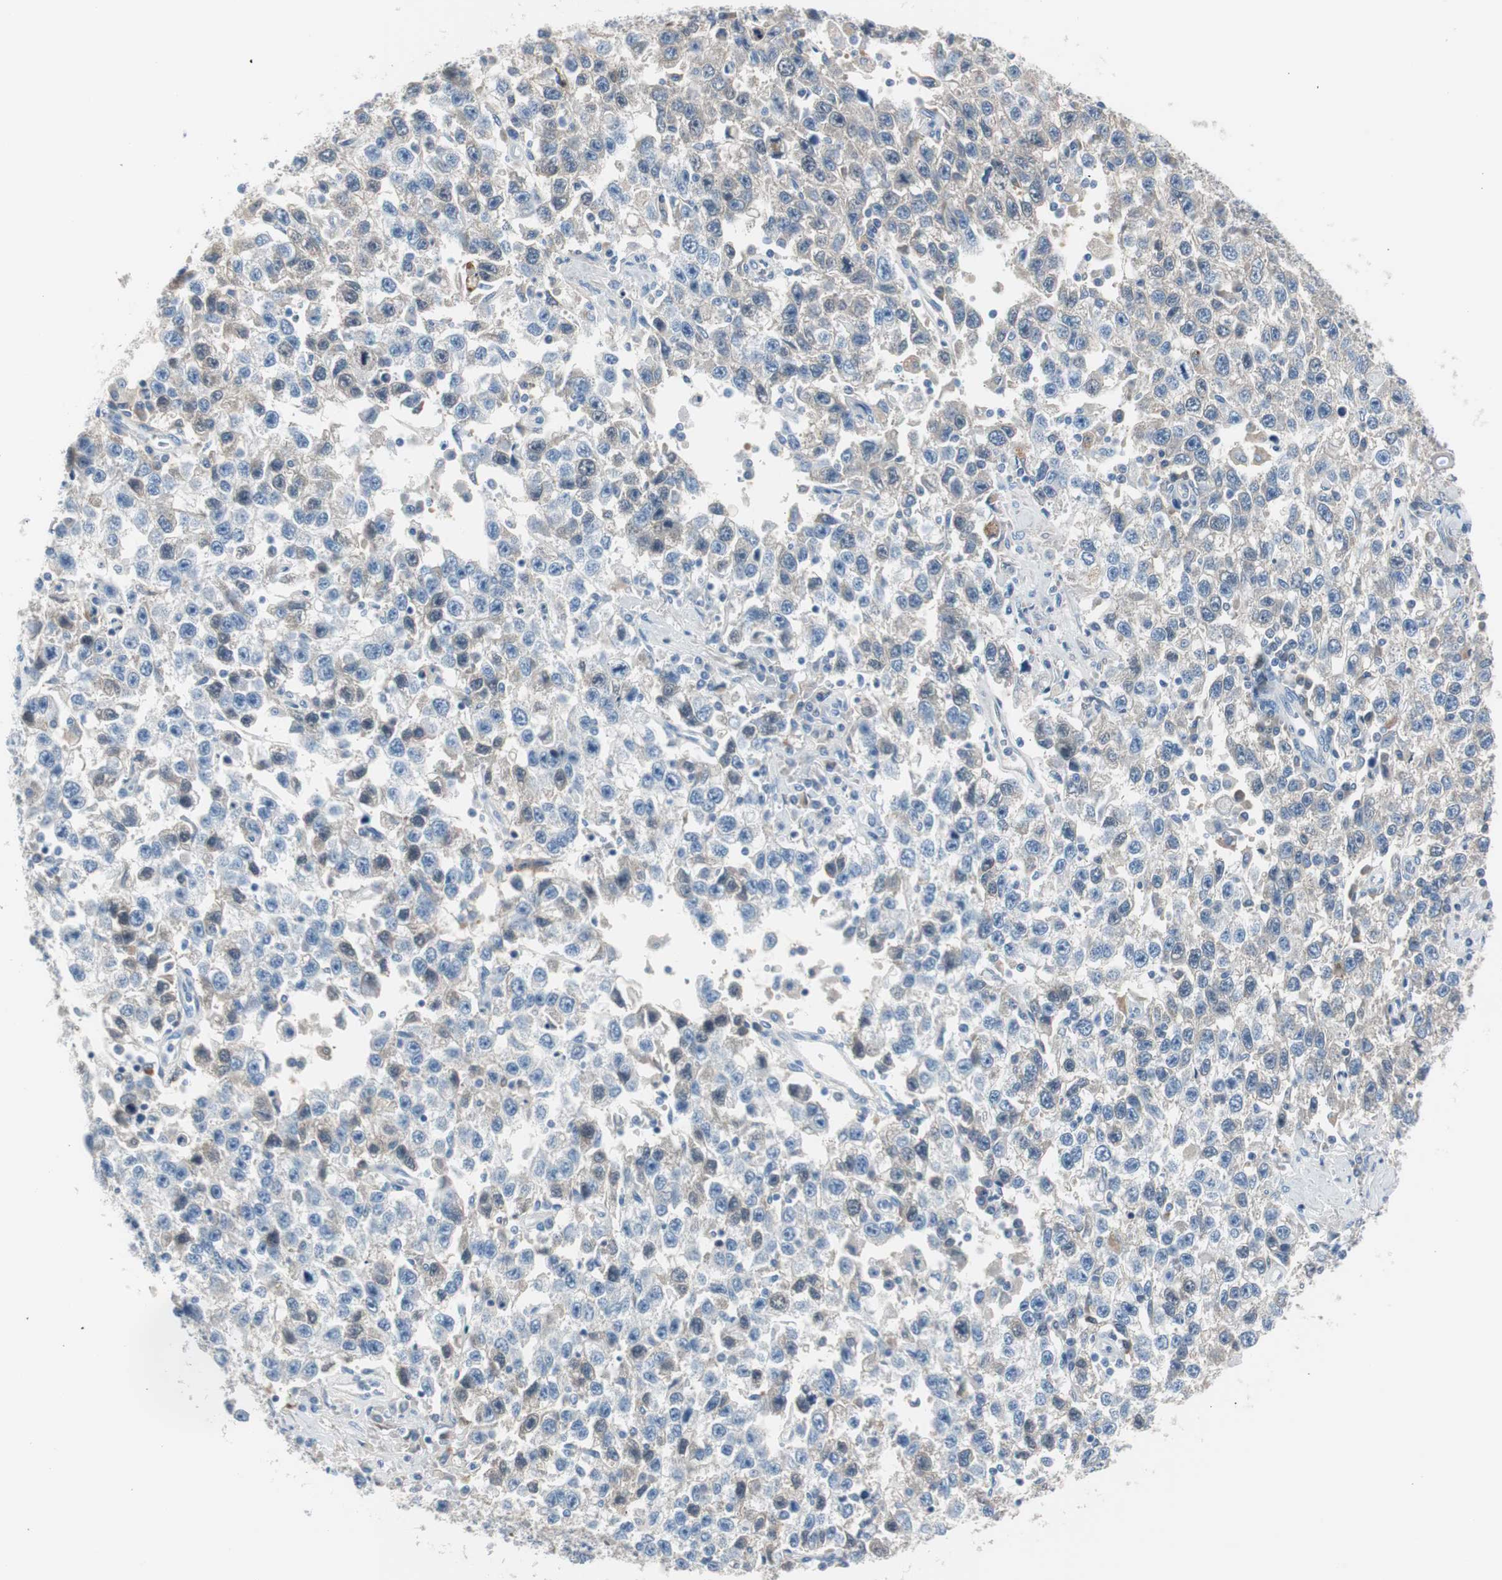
{"staining": {"intensity": "weak", "quantity": "<25%", "location": "cytoplasmic/membranous"}, "tissue": "testis cancer", "cell_type": "Tumor cells", "image_type": "cancer", "snomed": [{"axis": "morphology", "description": "Seminoma, NOS"}, {"axis": "topography", "description": "Testis"}], "caption": "IHC of testis cancer reveals no staining in tumor cells. (Stains: DAB immunohistochemistry with hematoxylin counter stain, Microscopy: brightfield microscopy at high magnification).", "gene": "SERPINF1", "patient": {"sex": "male", "age": 41}}